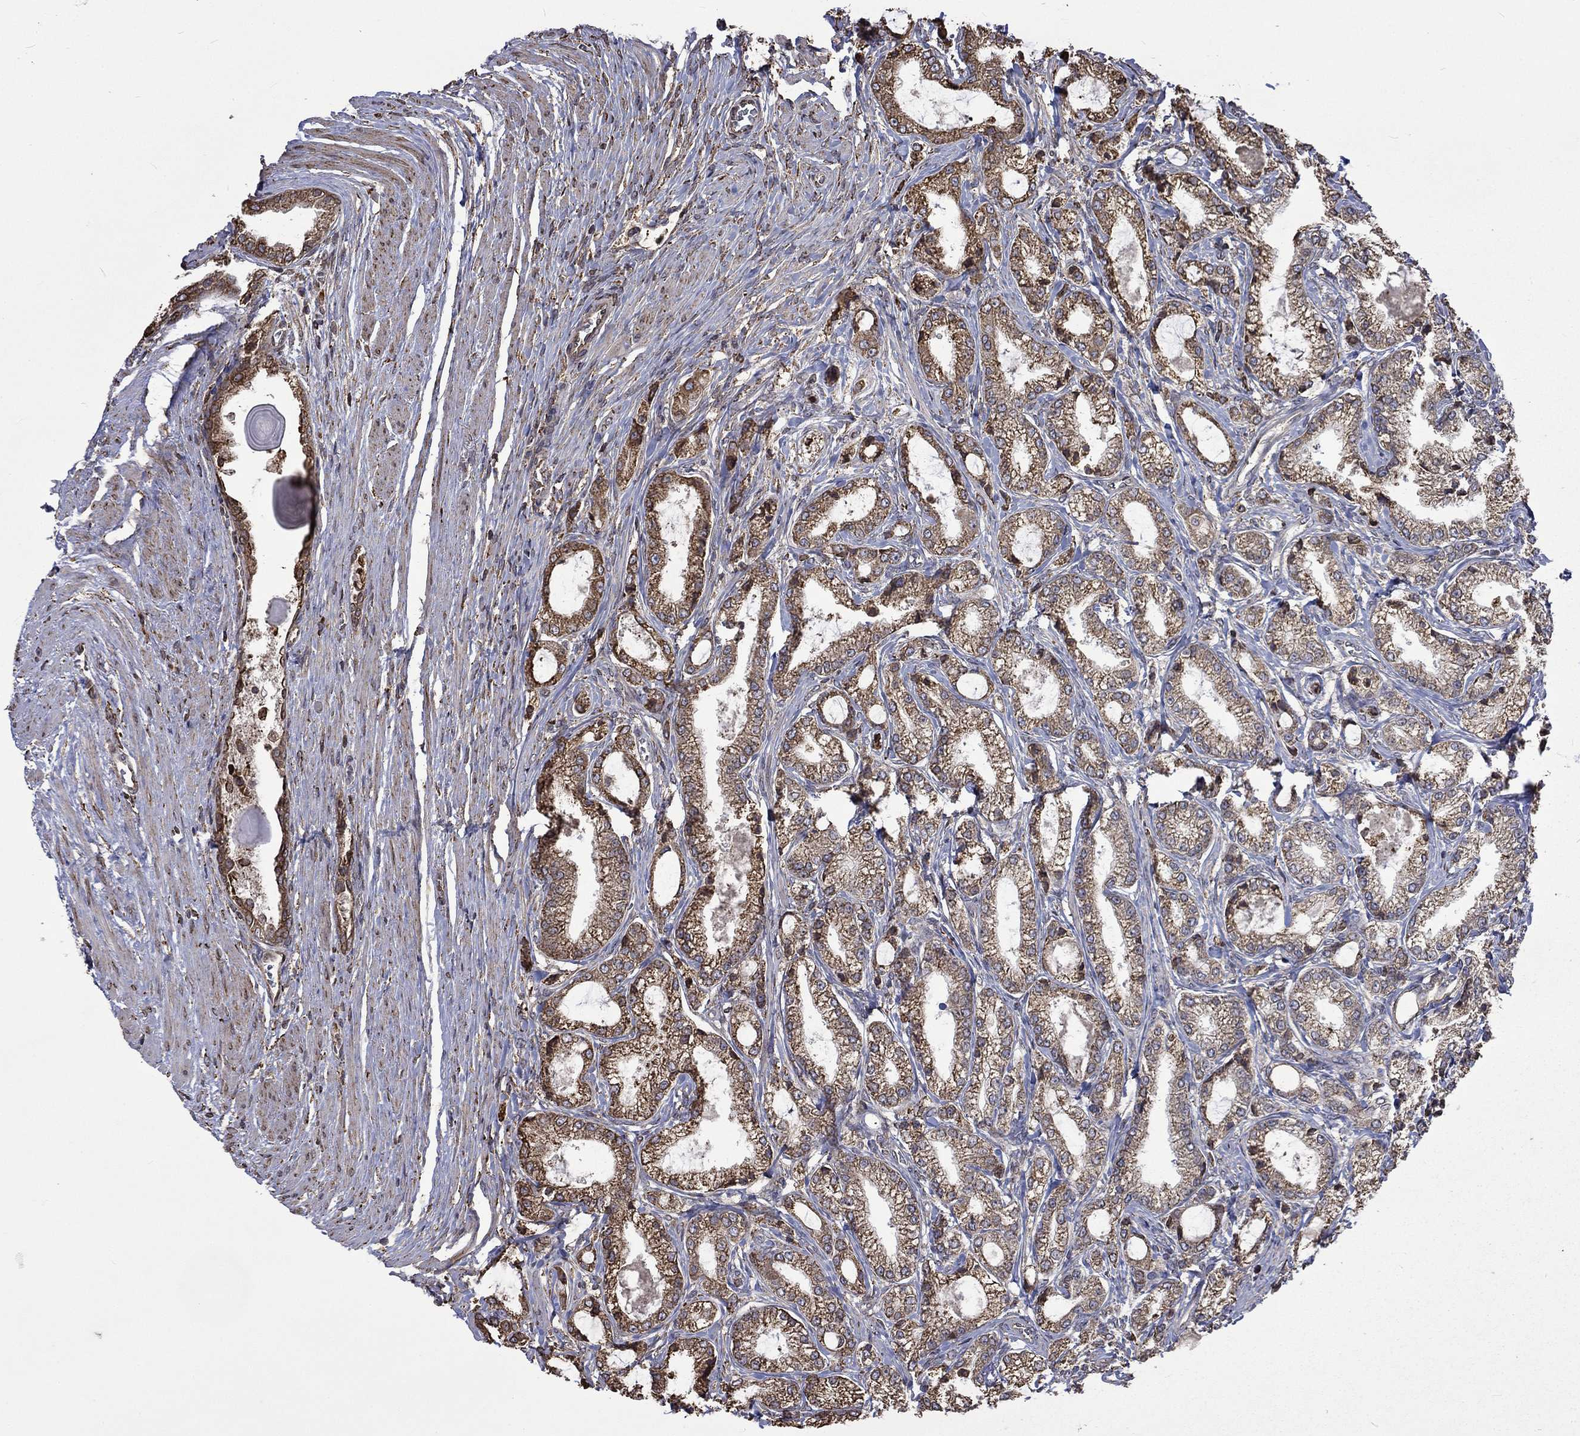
{"staining": {"intensity": "moderate", "quantity": ">75%", "location": "cytoplasmic/membranous"}, "tissue": "prostate cancer", "cell_type": "Tumor cells", "image_type": "cancer", "snomed": [{"axis": "morphology", "description": "Adenocarcinoma, NOS"}, {"axis": "topography", "description": "Prostate and seminal vesicle, NOS"}, {"axis": "topography", "description": "Prostate"}], "caption": "Adenocarcinoma (prostate) tissue demonstrates moderate cytoplasmic/membranous positivity in approximately >75% of tumor cells (brown staining indicates protein expression, while blue staining denotes nuclei).", "gene": "ESRRA", "patient": {"sex": "male", "age": 62}}